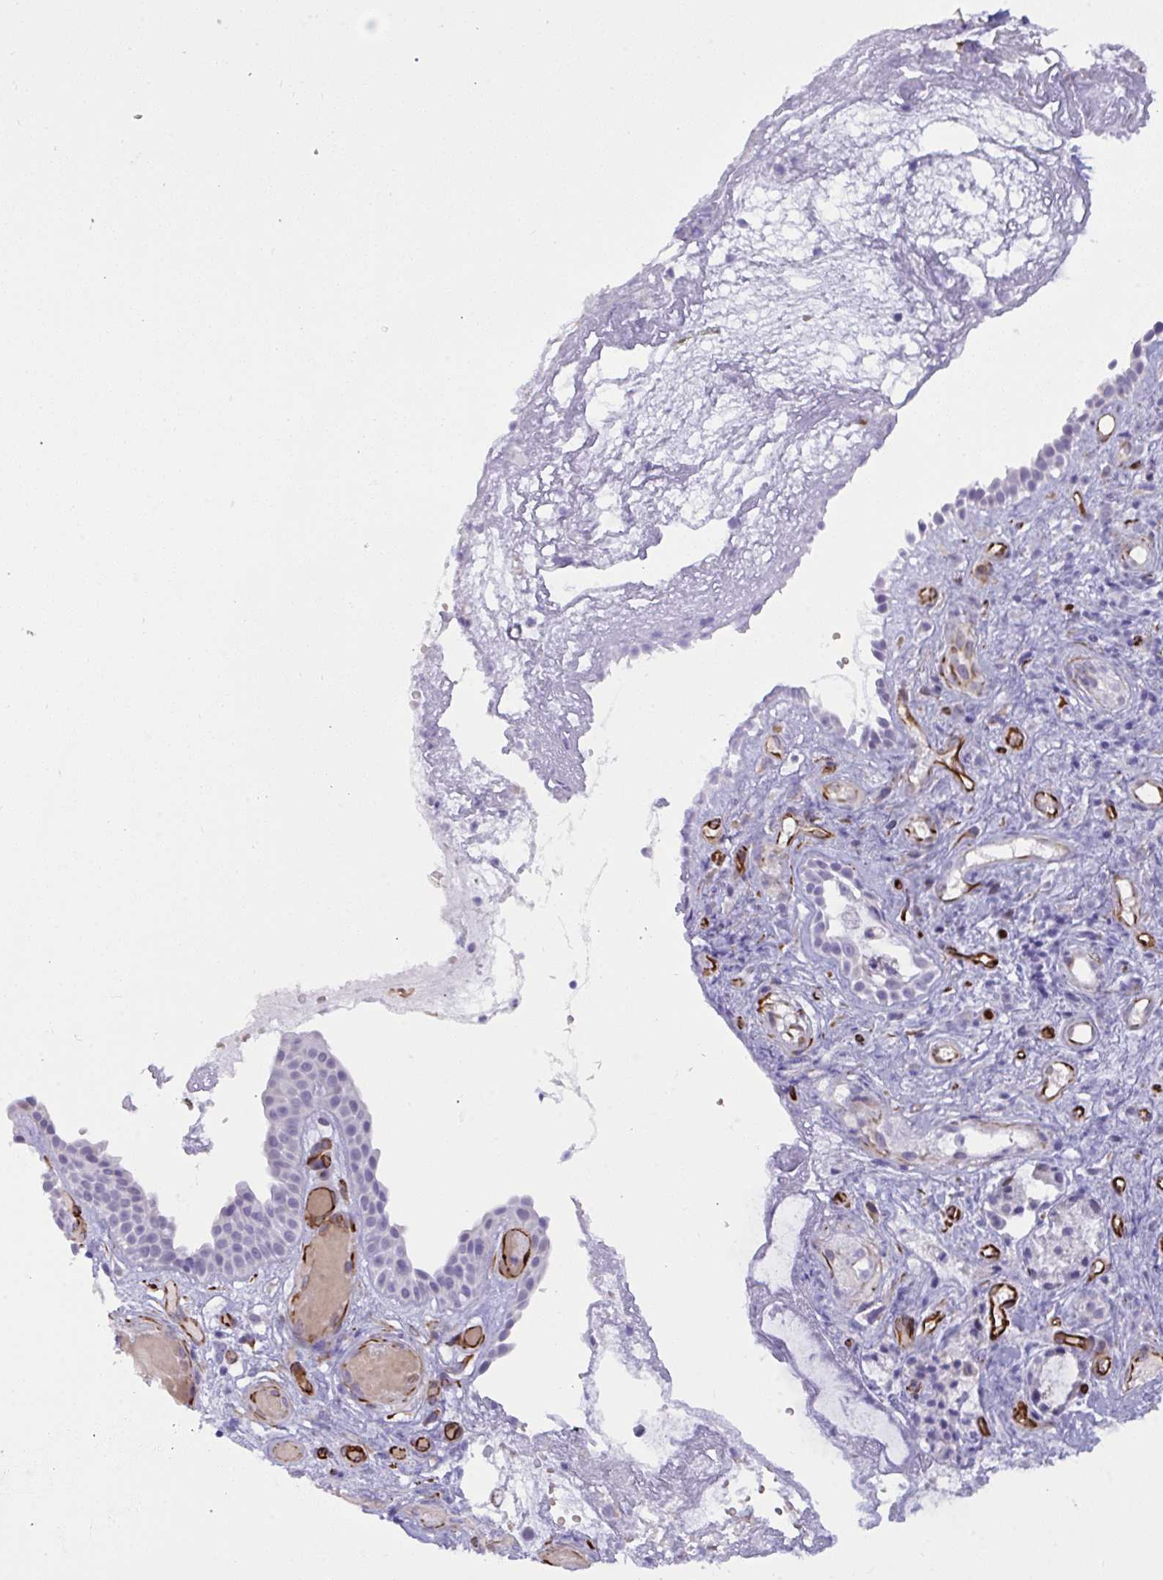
{"staining": {"intensity": "negative", "quantity": "none", "location": "none"}, "tissue": "nasopharynx", "cell_type": "Respiratory epithelial cells", "image_type": "normal", "snomed": [{"axis": "morphology", "description": "Normal tissue, NOS"}, {"axis": "morphology", "description": "Inflammation, NOS"}, {"axis": "topography", "description": "Nasopharynx"}], "caption": "Image shows no significant protein staining in respiratory epithelial cells of normal nasopharynx.", "gene": "SLC35B1", "patient": {"sex": "male", "age": 54}}